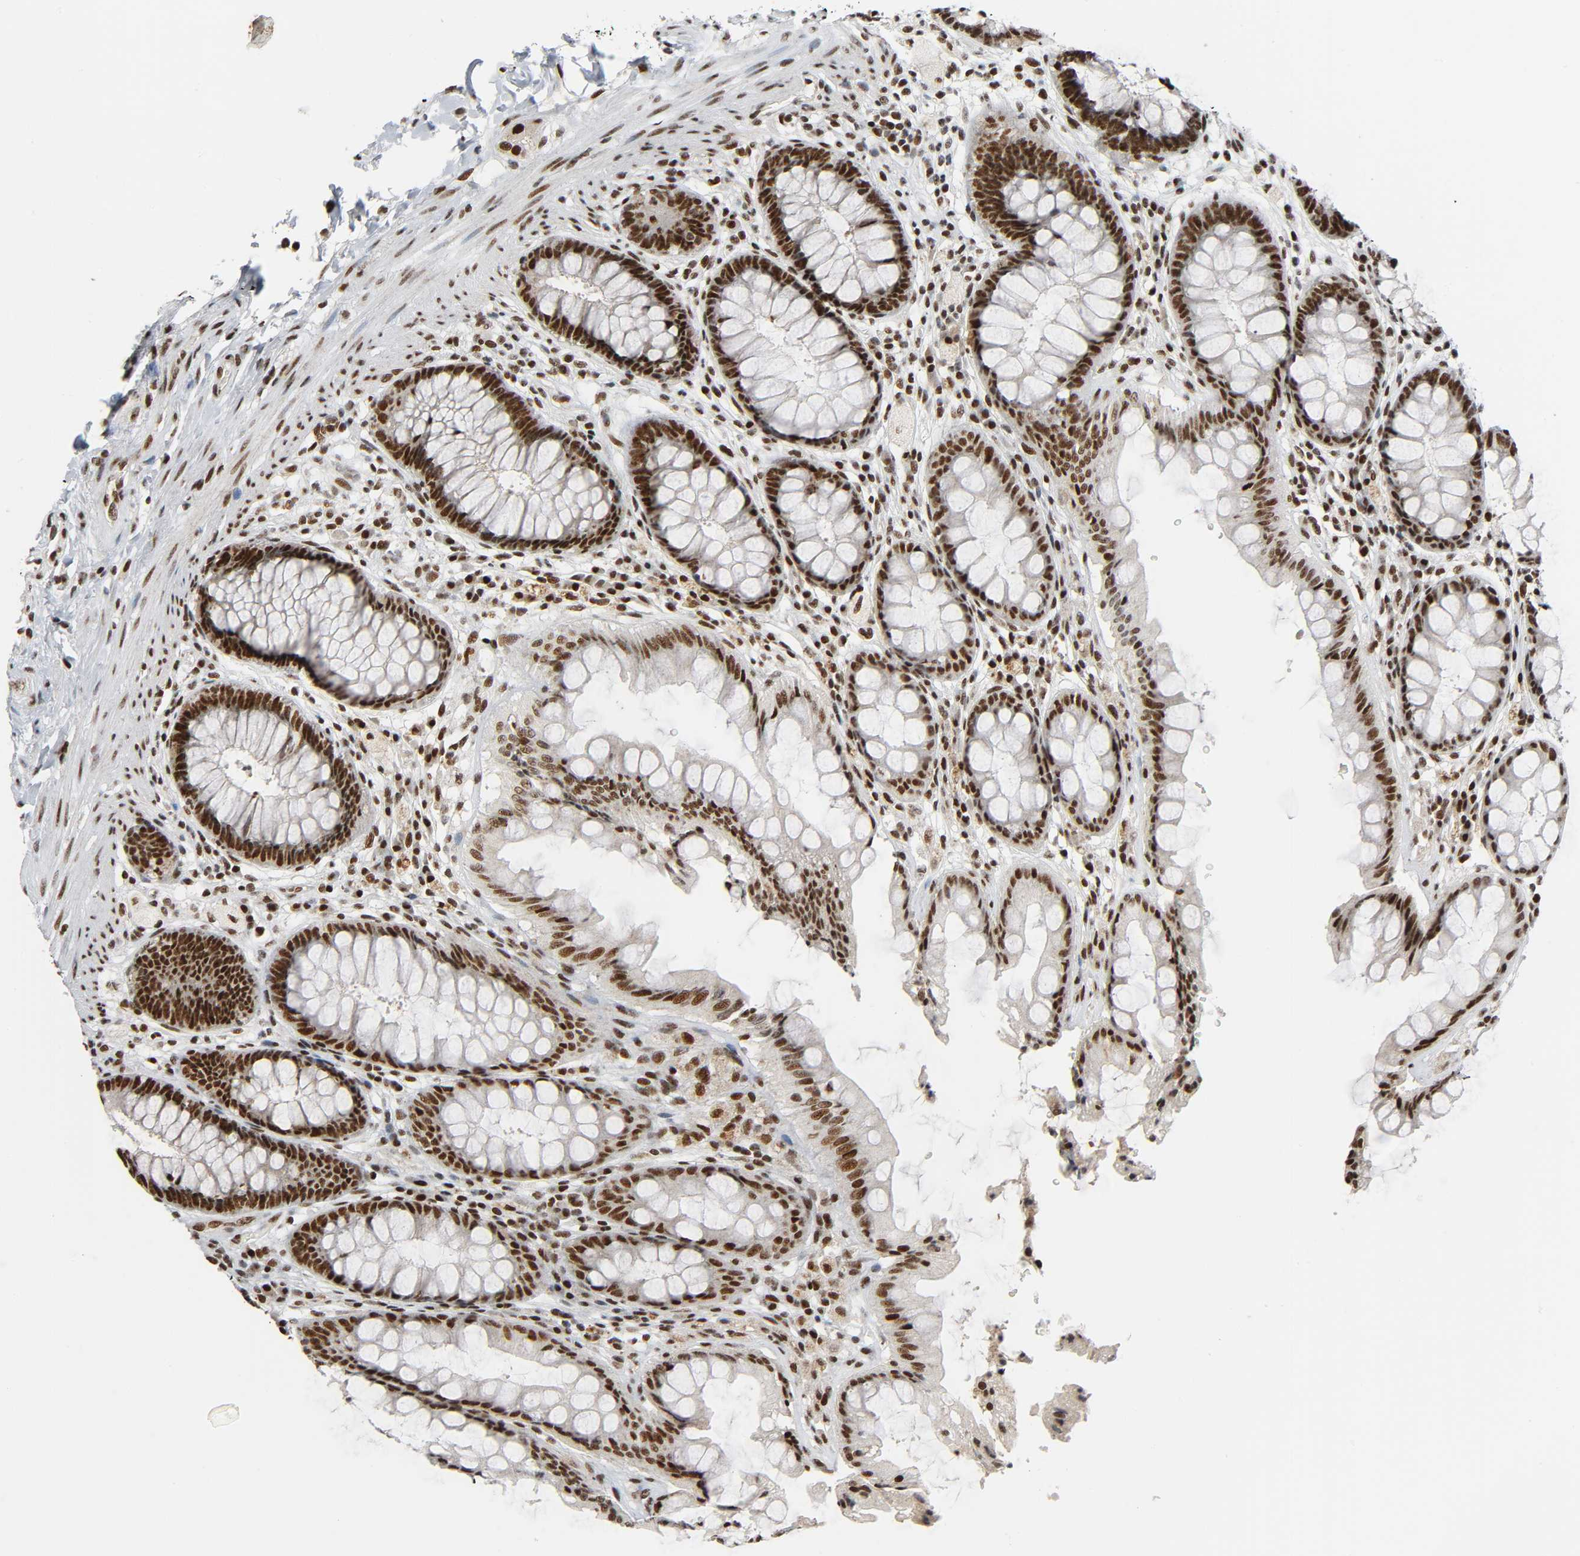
{"staining": {"intensity": "strong", "quantity": ">75%", "location": "nuclear"}, "tissue": "rectum", "cell_type": "Glandular cells", "image_type": "normal", "snomed": [{"axis": "morphology", "description": "Normal tissue, NOS"}, {"axis": "topography", "description": "Rectum"}], "caption": "High-power microscopy captured an immunohistochemistry (IHC) histopathology image of normal rectum, revealing strong nuclear expression in about >75% of glandular cells.", "gene": "CDK9", "patient": {"sex": "female", "age": 46}}